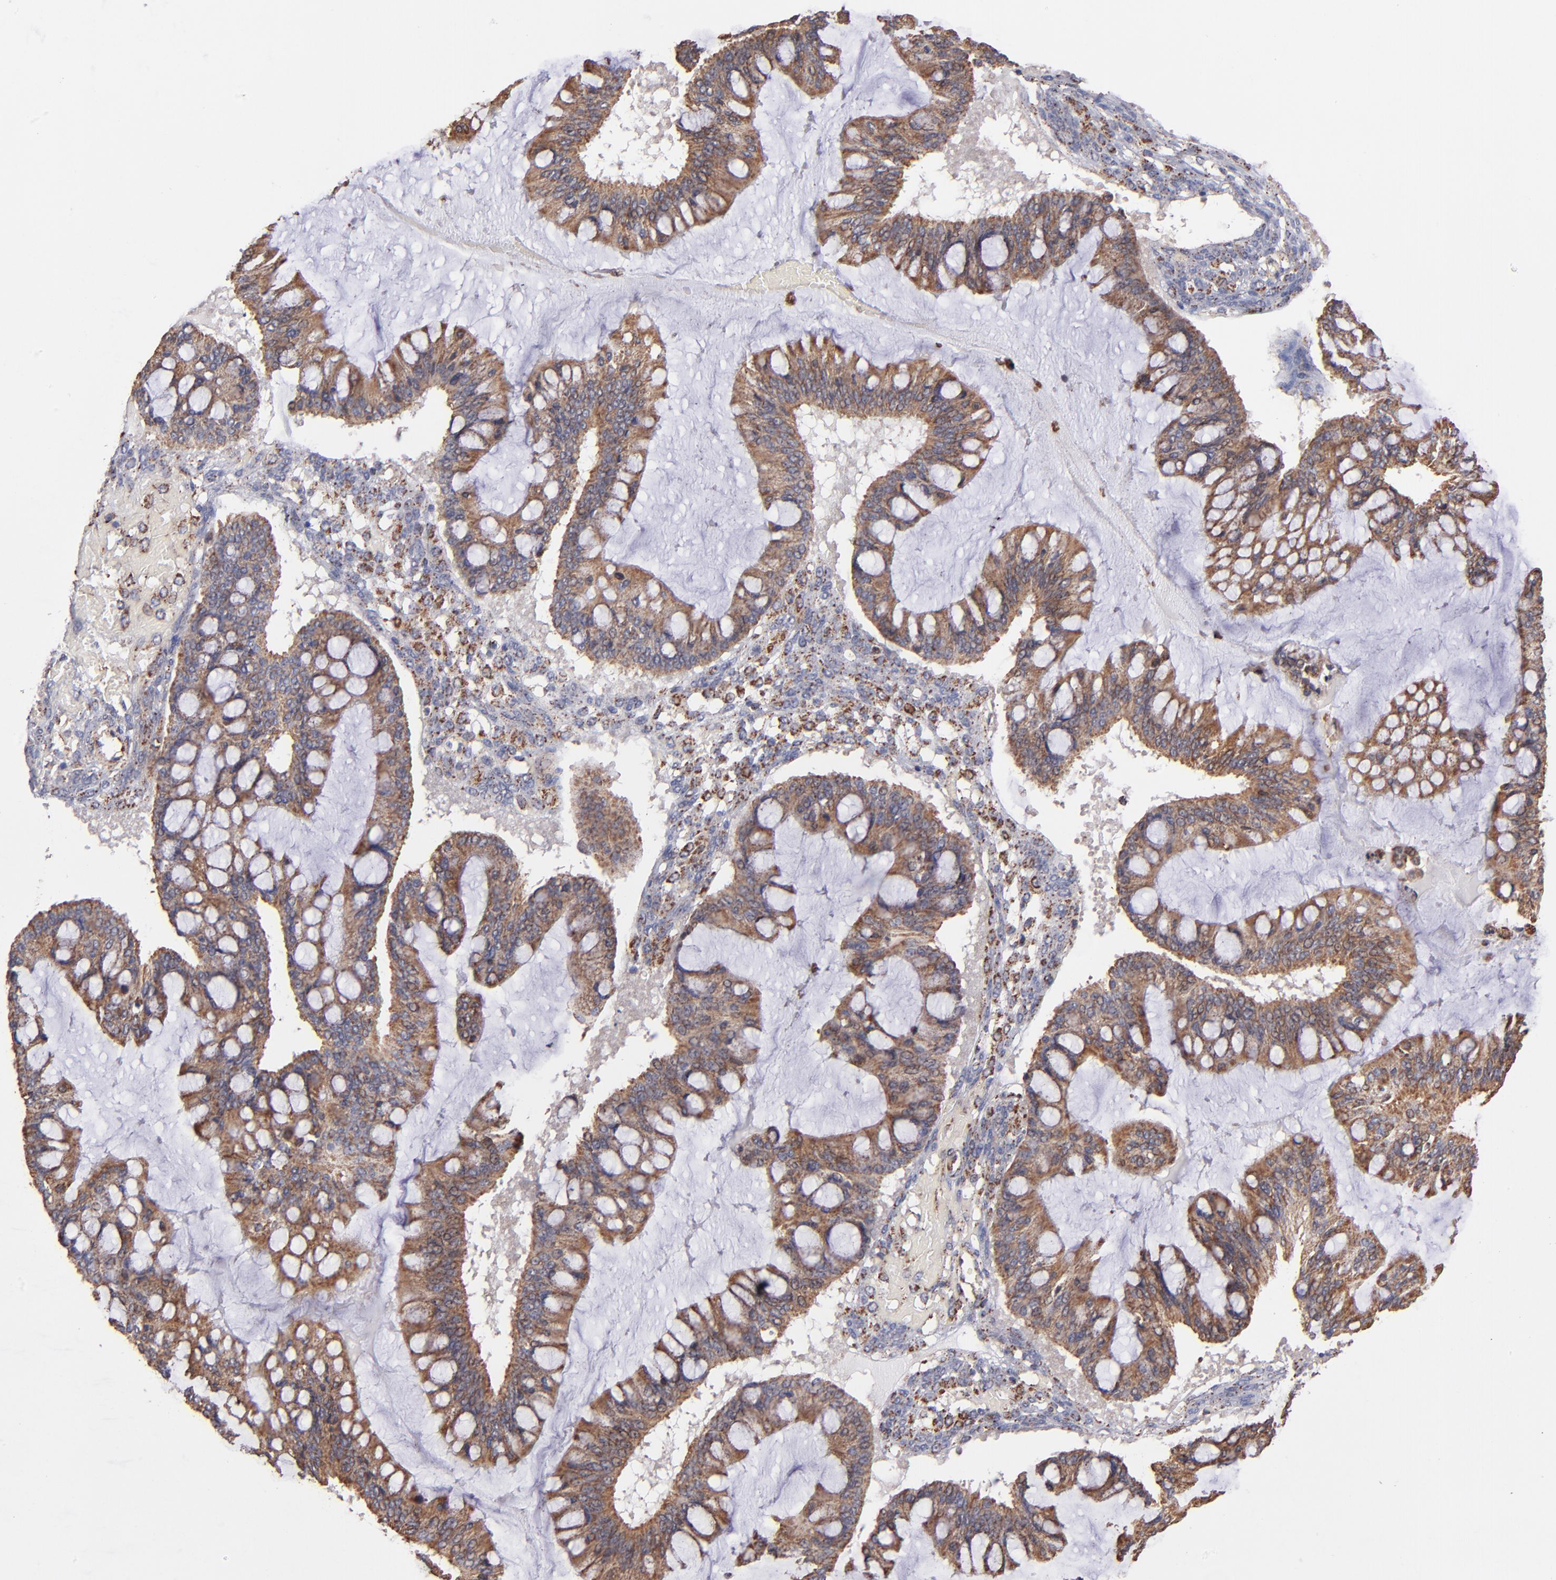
{"staining": {"intensity": "moderate", "quantity": ">75%", "location": "cytoplasmic/membranous"}, "tissue": "ovarian cancer", "cell_type": "Tumor cells", "image_type": "cancer", "snomed": [{"axis": "morphology", "description": "Cystadenocarcinoma, mucinous, NOS"}, {"axis": "topography", "description": "Ovary"}], "caption": "Moderate cytoplasmic/membranous positivity is present in about >75% of tumor cells in ovarian mucinous cystadenocarcinoma.", "gene": "DLST", "patient": {"sex": "female", "age": 73}}